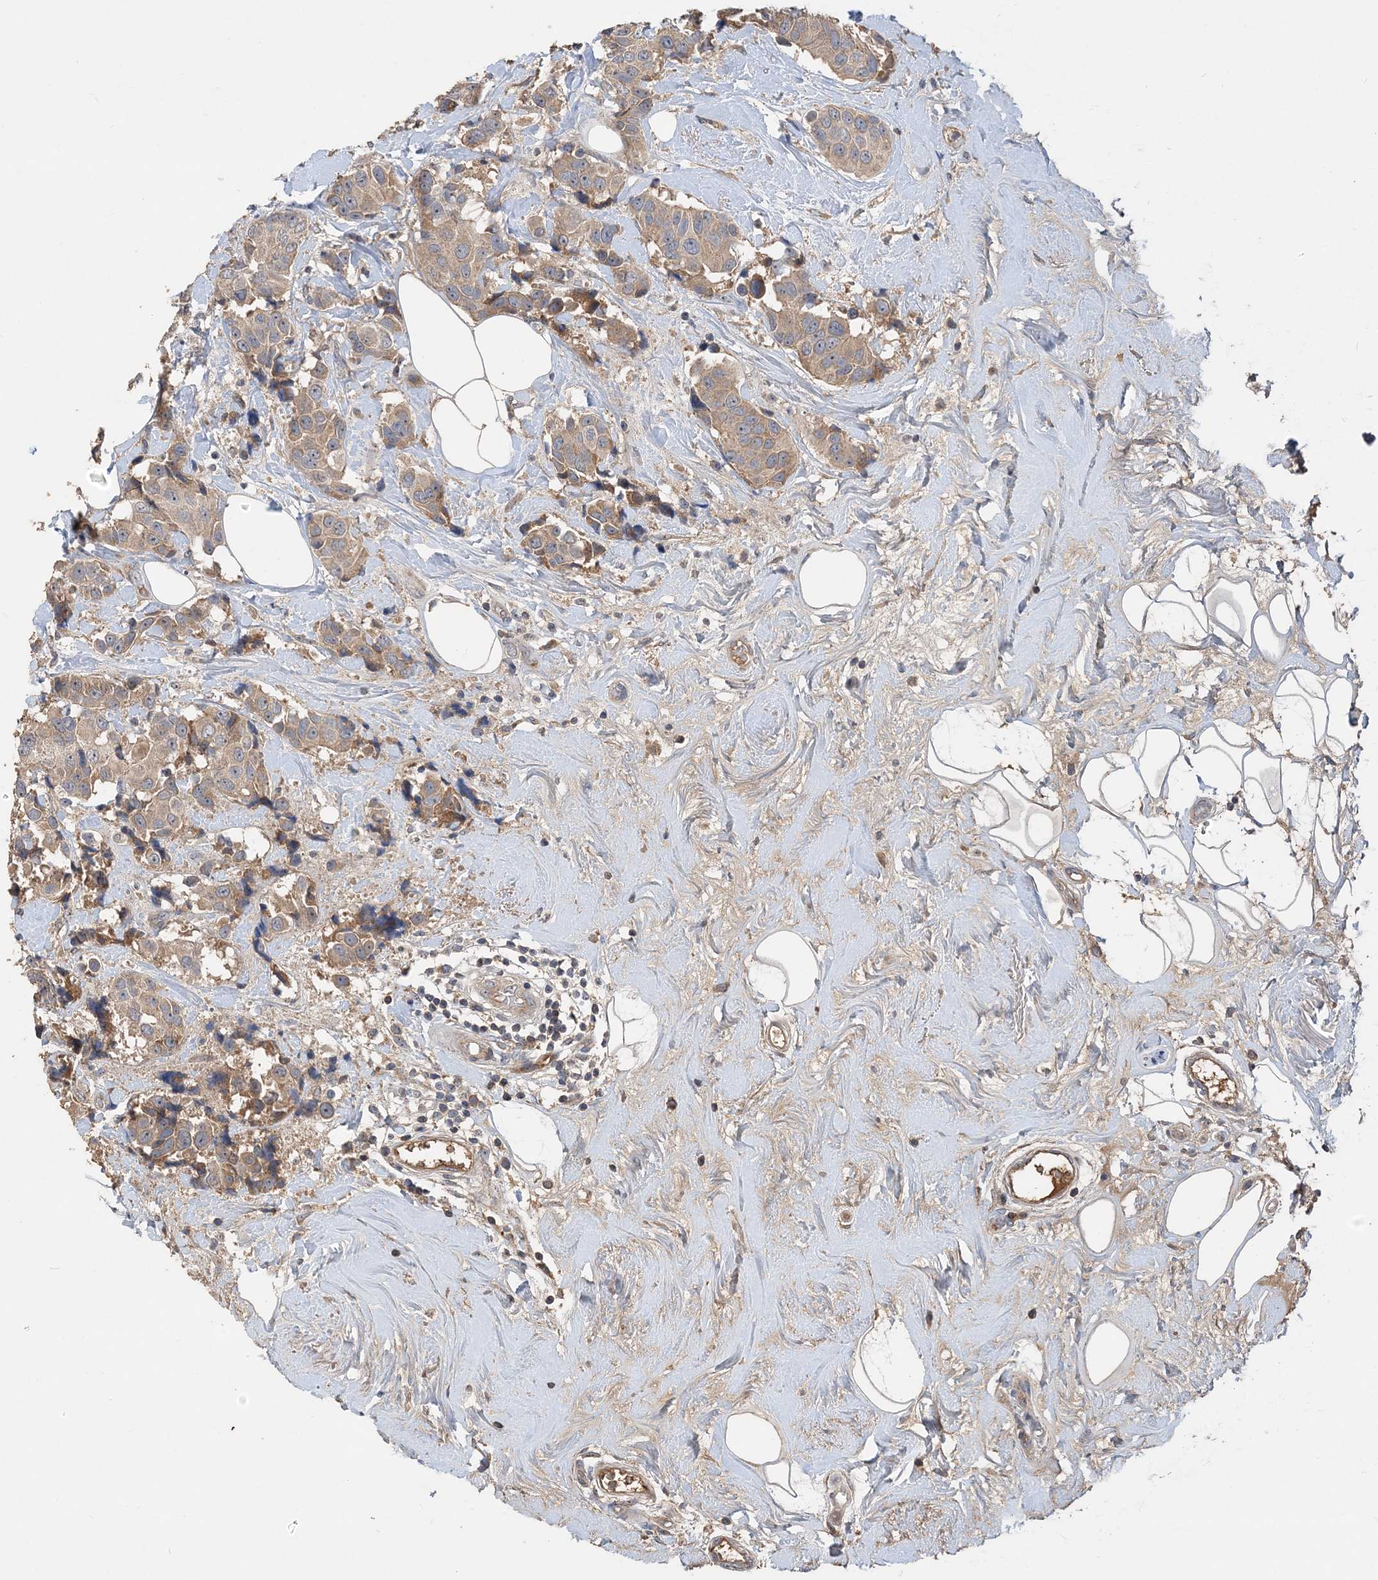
{"staining": {"intensity": "moderate", "quantity": ">75%", "location": "cytoplasmic/membranous"}, "tissue": "breast cancer", "cell_type": "Tumor cells", "image_type": "cancer", "snomed": [{"axis": "morphology", "description": "Normal tissue, NOS"}, {"axis": "morphology", "description": "Duct carcinoma"}, {"axis": "topography", "description": "Breast"}], "caption": "Immunohistochemistry histopathology image of infiltrating ductal carcinoma (breast) stained for a protein (brown), which exhibits medium levels of moderate cytoplasmic/membranous expression in about >75% of tumor cells.", "gene": "GRINA", "patient": {"sex": "female", "age": 39}}